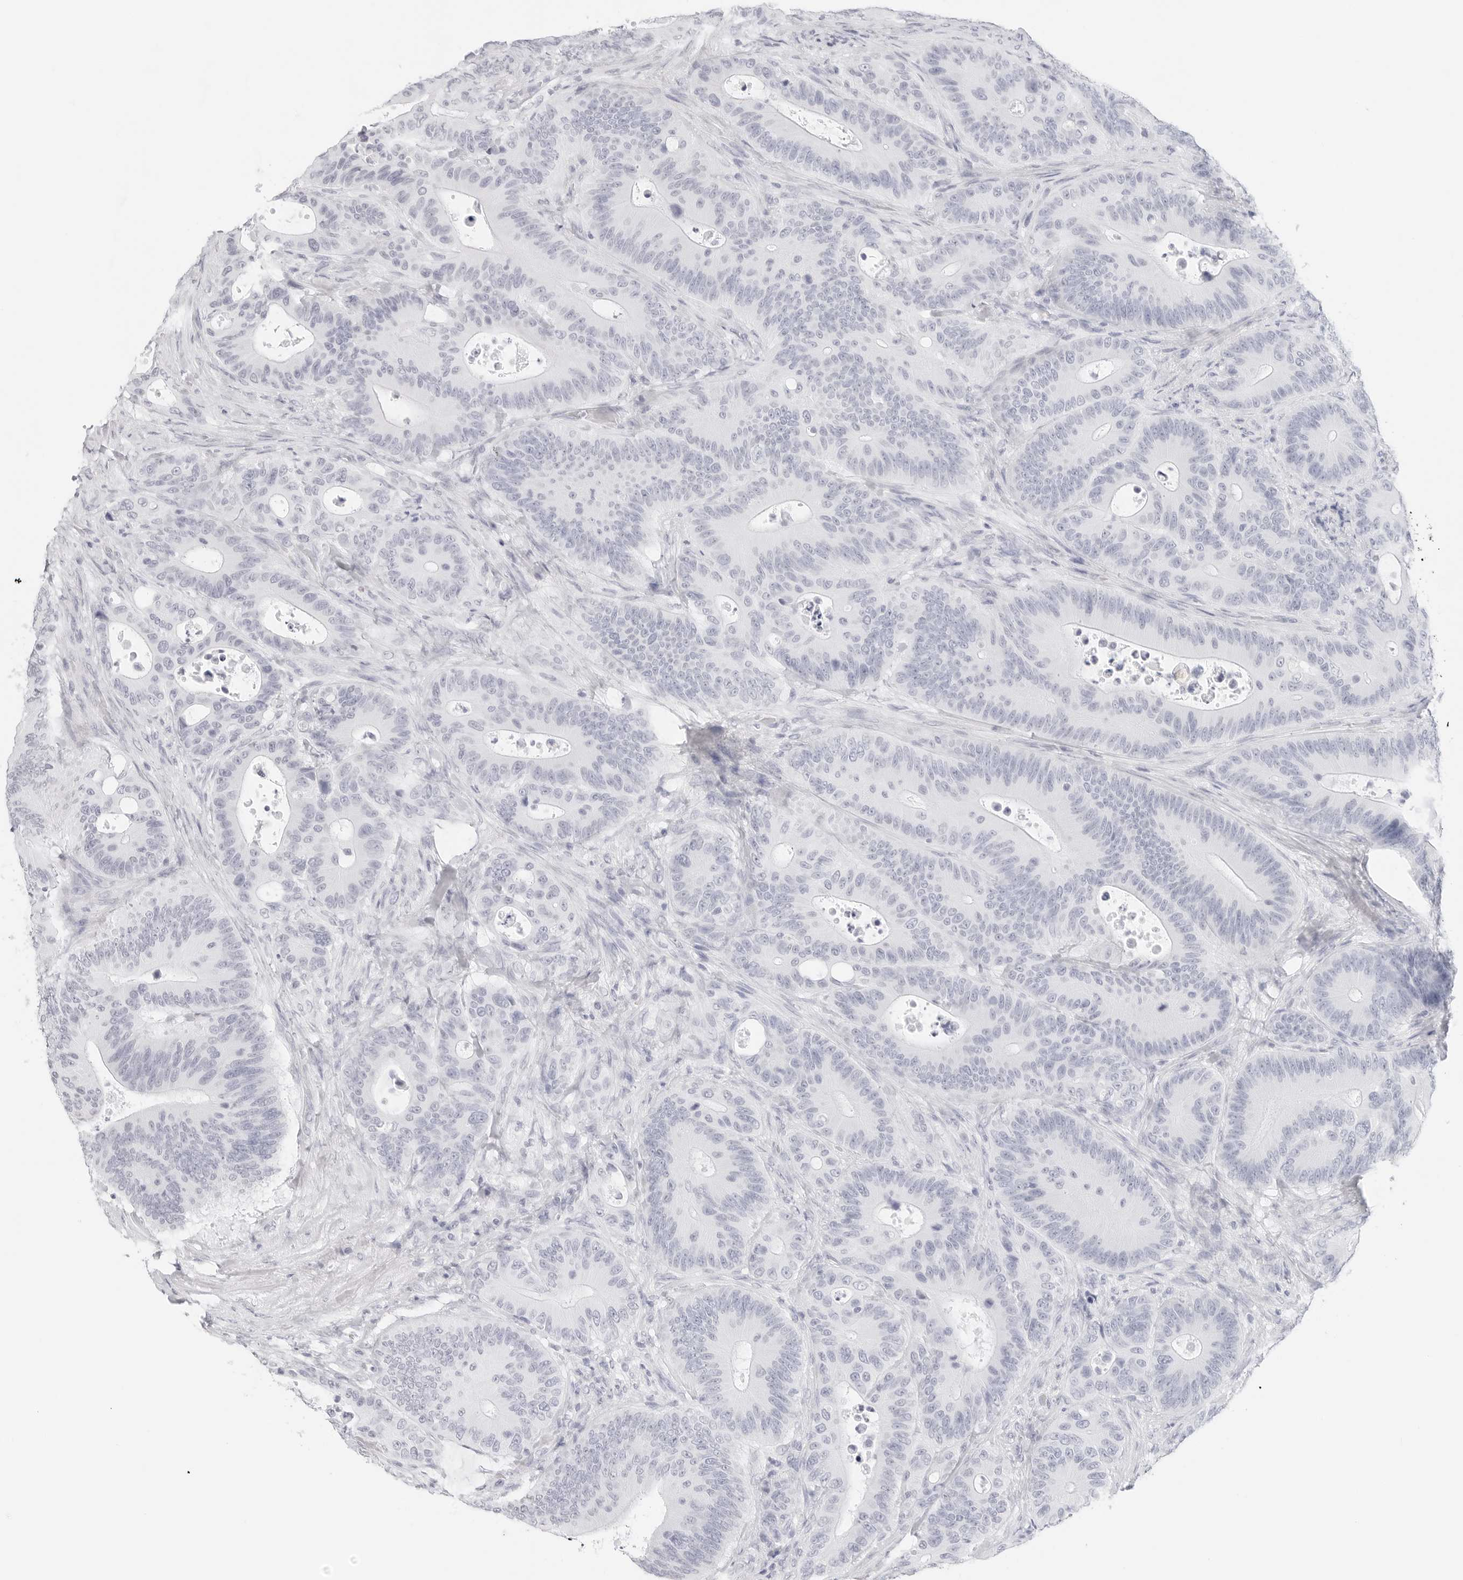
{"staining": {"intensity": "negative", "quantity": "none", "location": "none"}, "tissue": "colorectal cancer", "cell_type": "Tumor cells", "image_type": "cancer", "snomed": [{"axis": "morphology", "description": "Adenocarcinoma, NOS"}, {"axis": "topography", "description": "Colon"}], "caption": "Colorectal cancer (adenocarcinoma) was stained to show a protein in brown. There is no significant expression in tumor cells. (IHC, brightfield microscopy, high magnification).", "gene": "TFF2", "patient": {"sex": "male", "age": 83}}